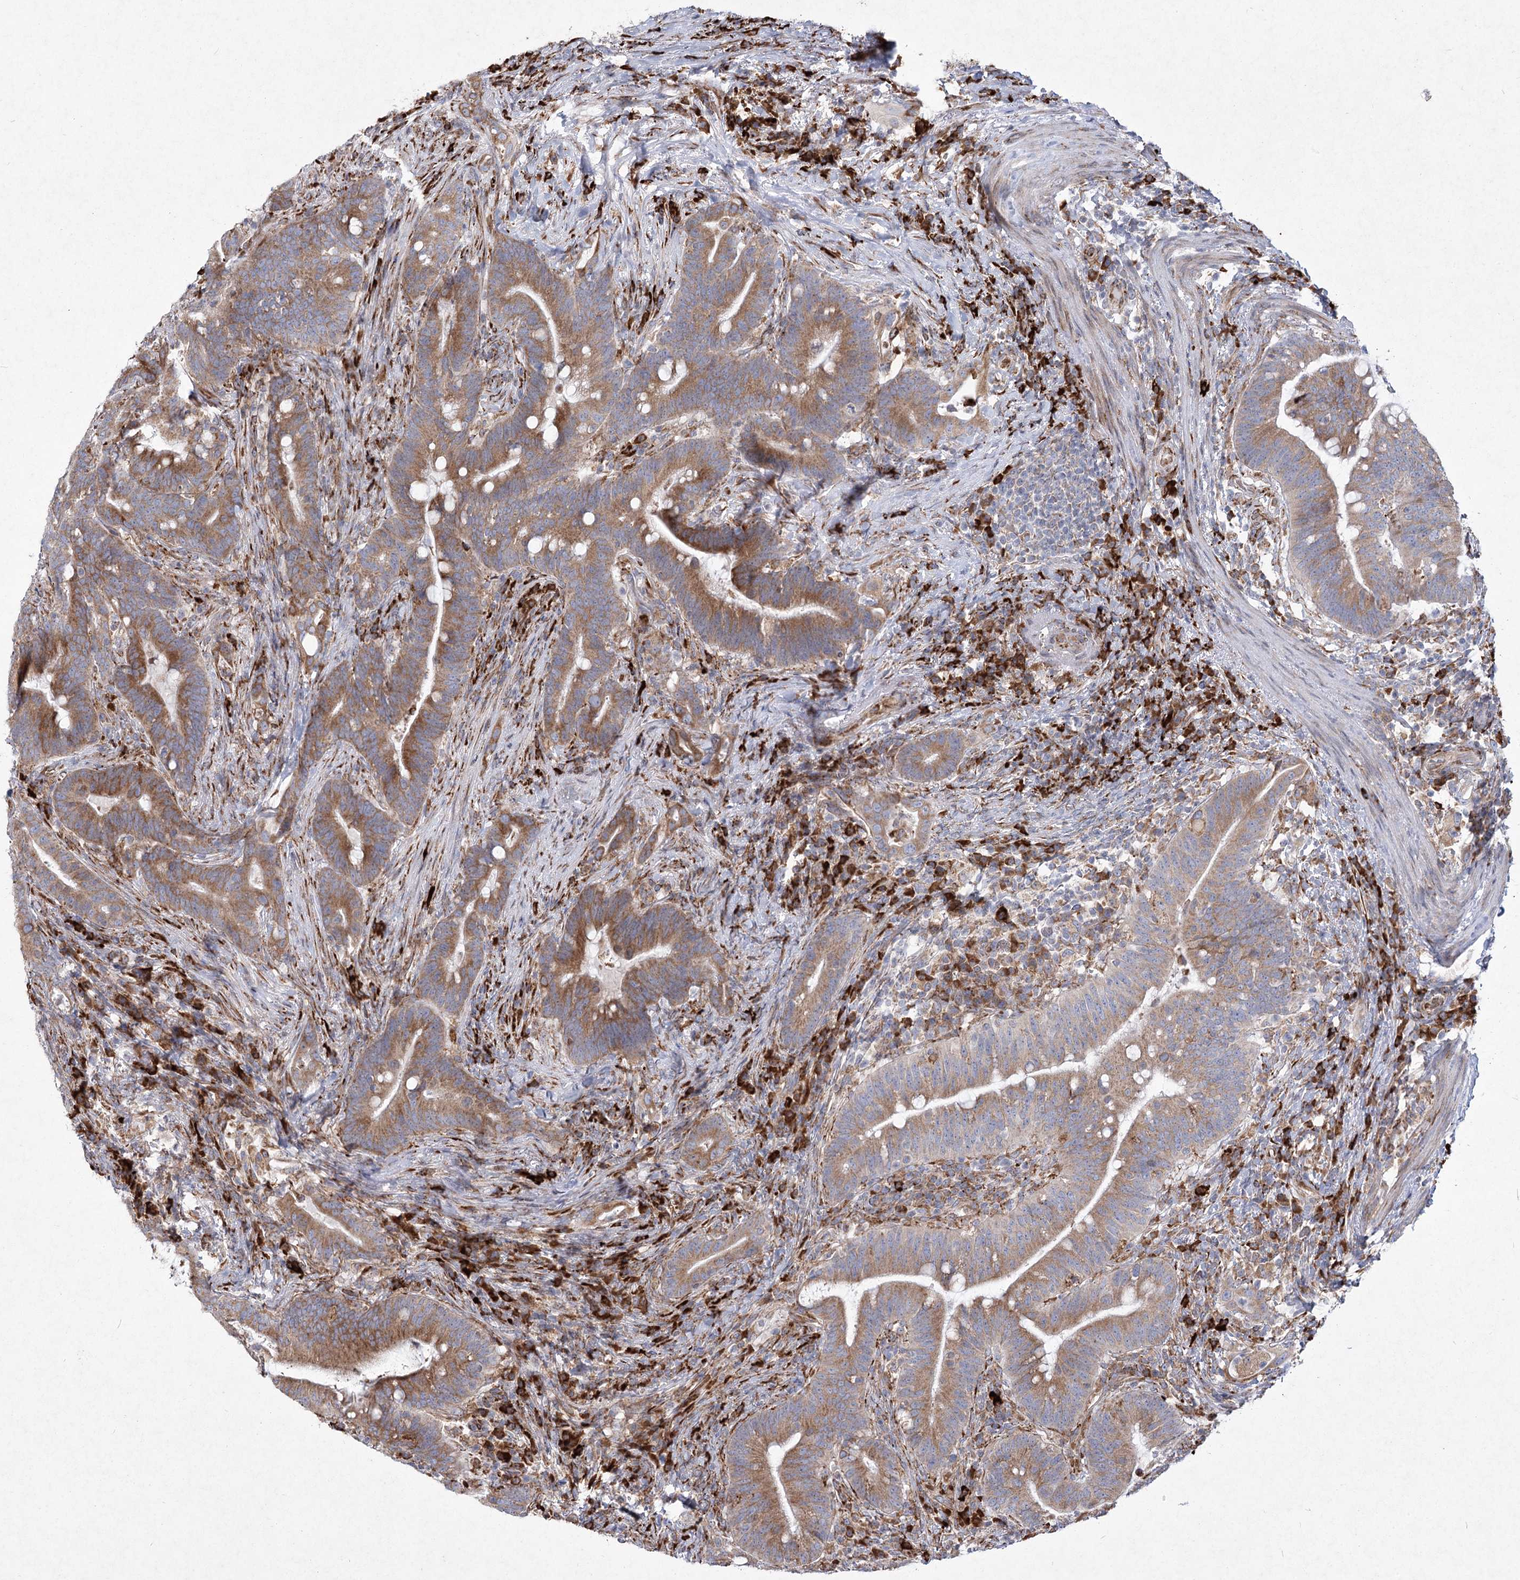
{"staining": {"intensity": "moderate", "quantity": ">75%", "location": "cytoplasmic/membranous"}, "tissue": "colorectal cancer", "cell_type": "Tumor cells", "image_type": "cancer", "snomed": [{"axis": "morphology", "description": "Adenocarcinoma, NOS"}, {"axis": "topography", "description": "Colon"}], "caption": "Tumor cells show moderate cytoplasmic/membranous staining in approximately >75% of cells in colorectal adenocarcinoma.", "gene": "NHLRC2", "patient": {"sex": "female", "age": 66}}